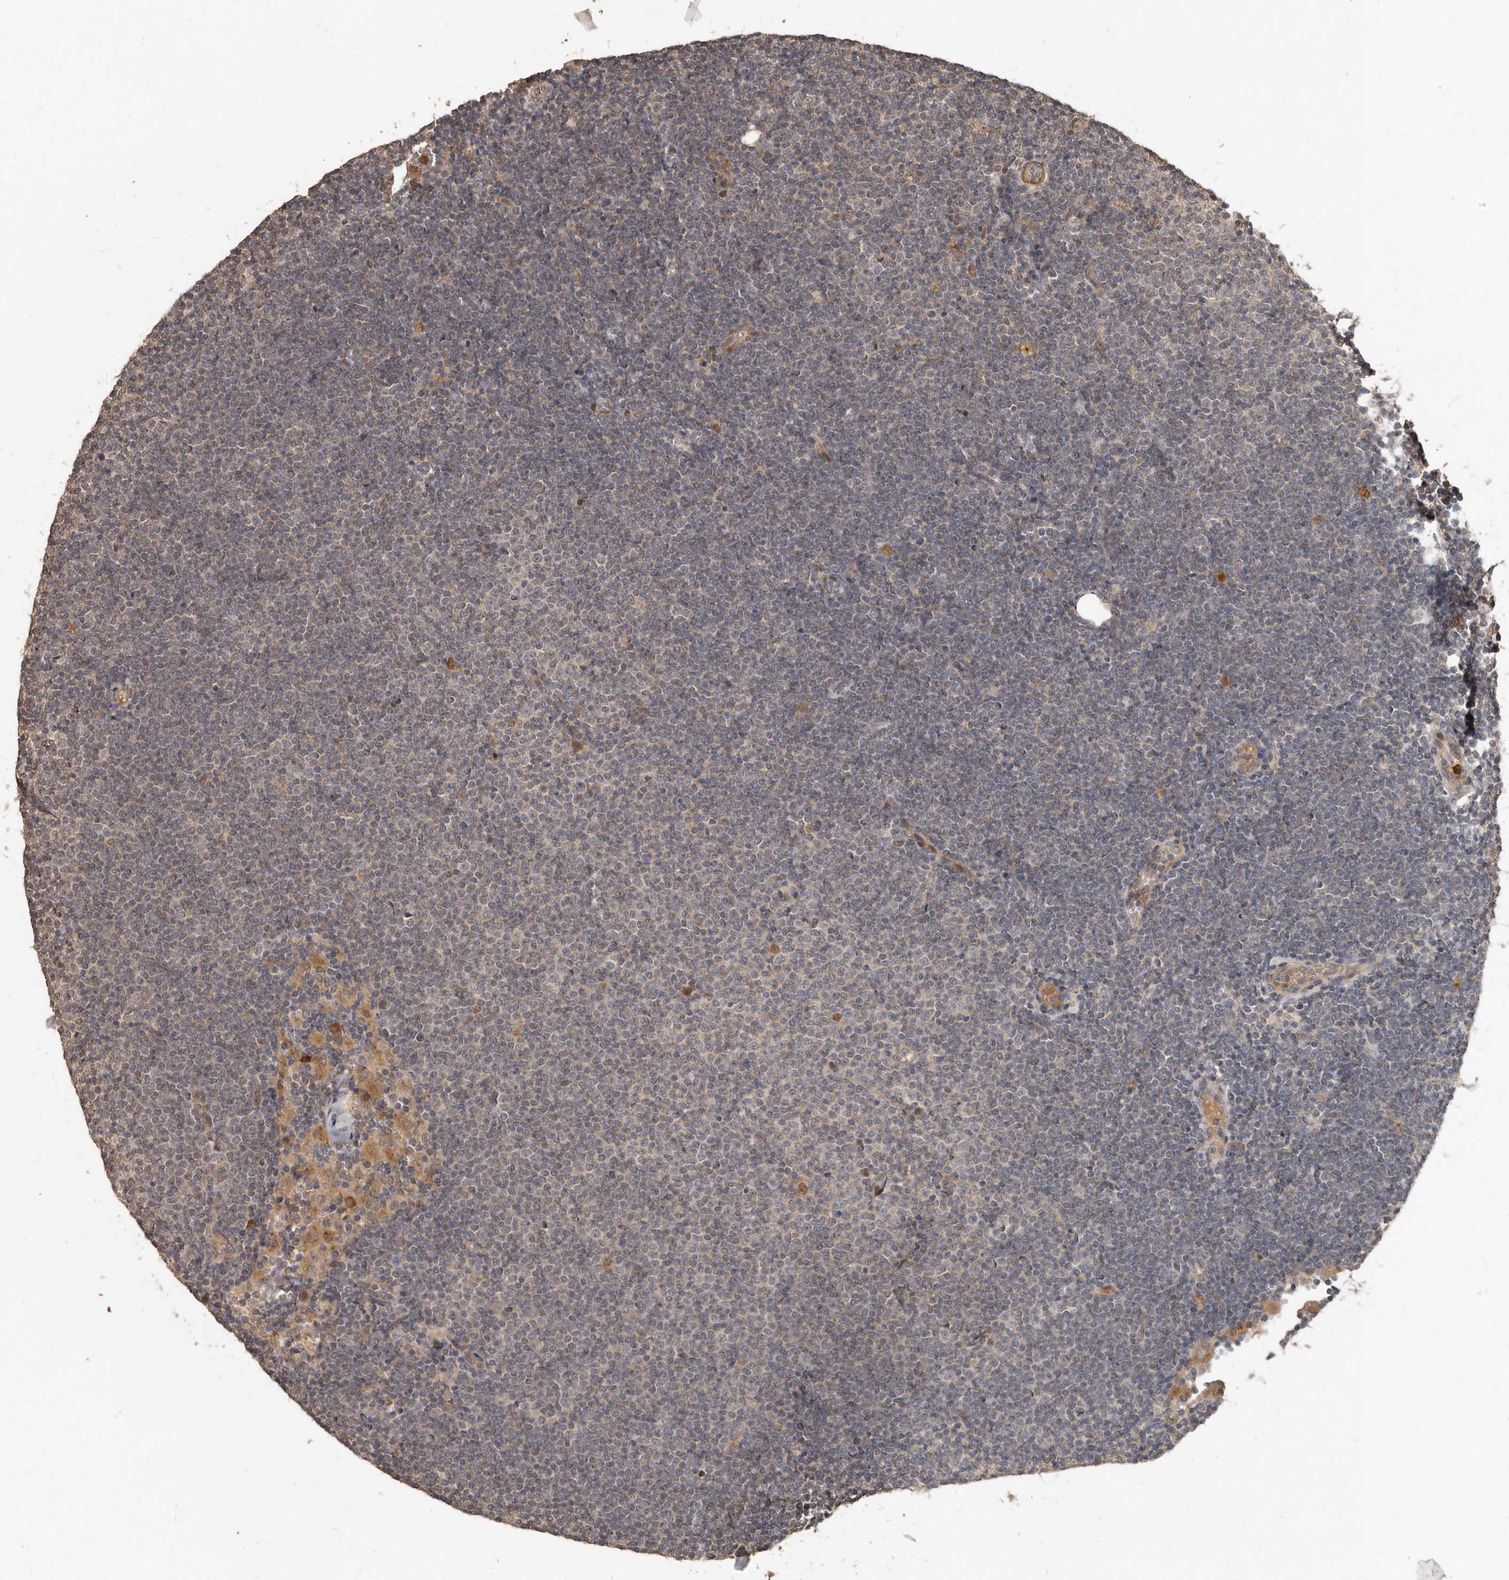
{"staining": {"intensity": "negative", "quantity": "none", "location": "none"}, "tissue": "lymphoma", "cell_type": "Tumor cells", "image_type": "cancer", "snomed": [{"axis": "morphology", "description": "Malignant lymphoma, non-Hodgkin's type, Low grade"}, {"axis": "topography", "description": "Lymph node"}], "caption": "IHC histopathology image of human low-grade malignant lymphoma, non-Hodgkin's type stained for a protein (brown), which displays no staining in tumor cells. Brightfield microscopy of IHC stained with DAB (3,3'-diaminobenzidine) (brown) and hematoxylin (blue), captured at high magnification.", "gene": "KIF26B", "patient": {"sex": "female", "age": 53}}